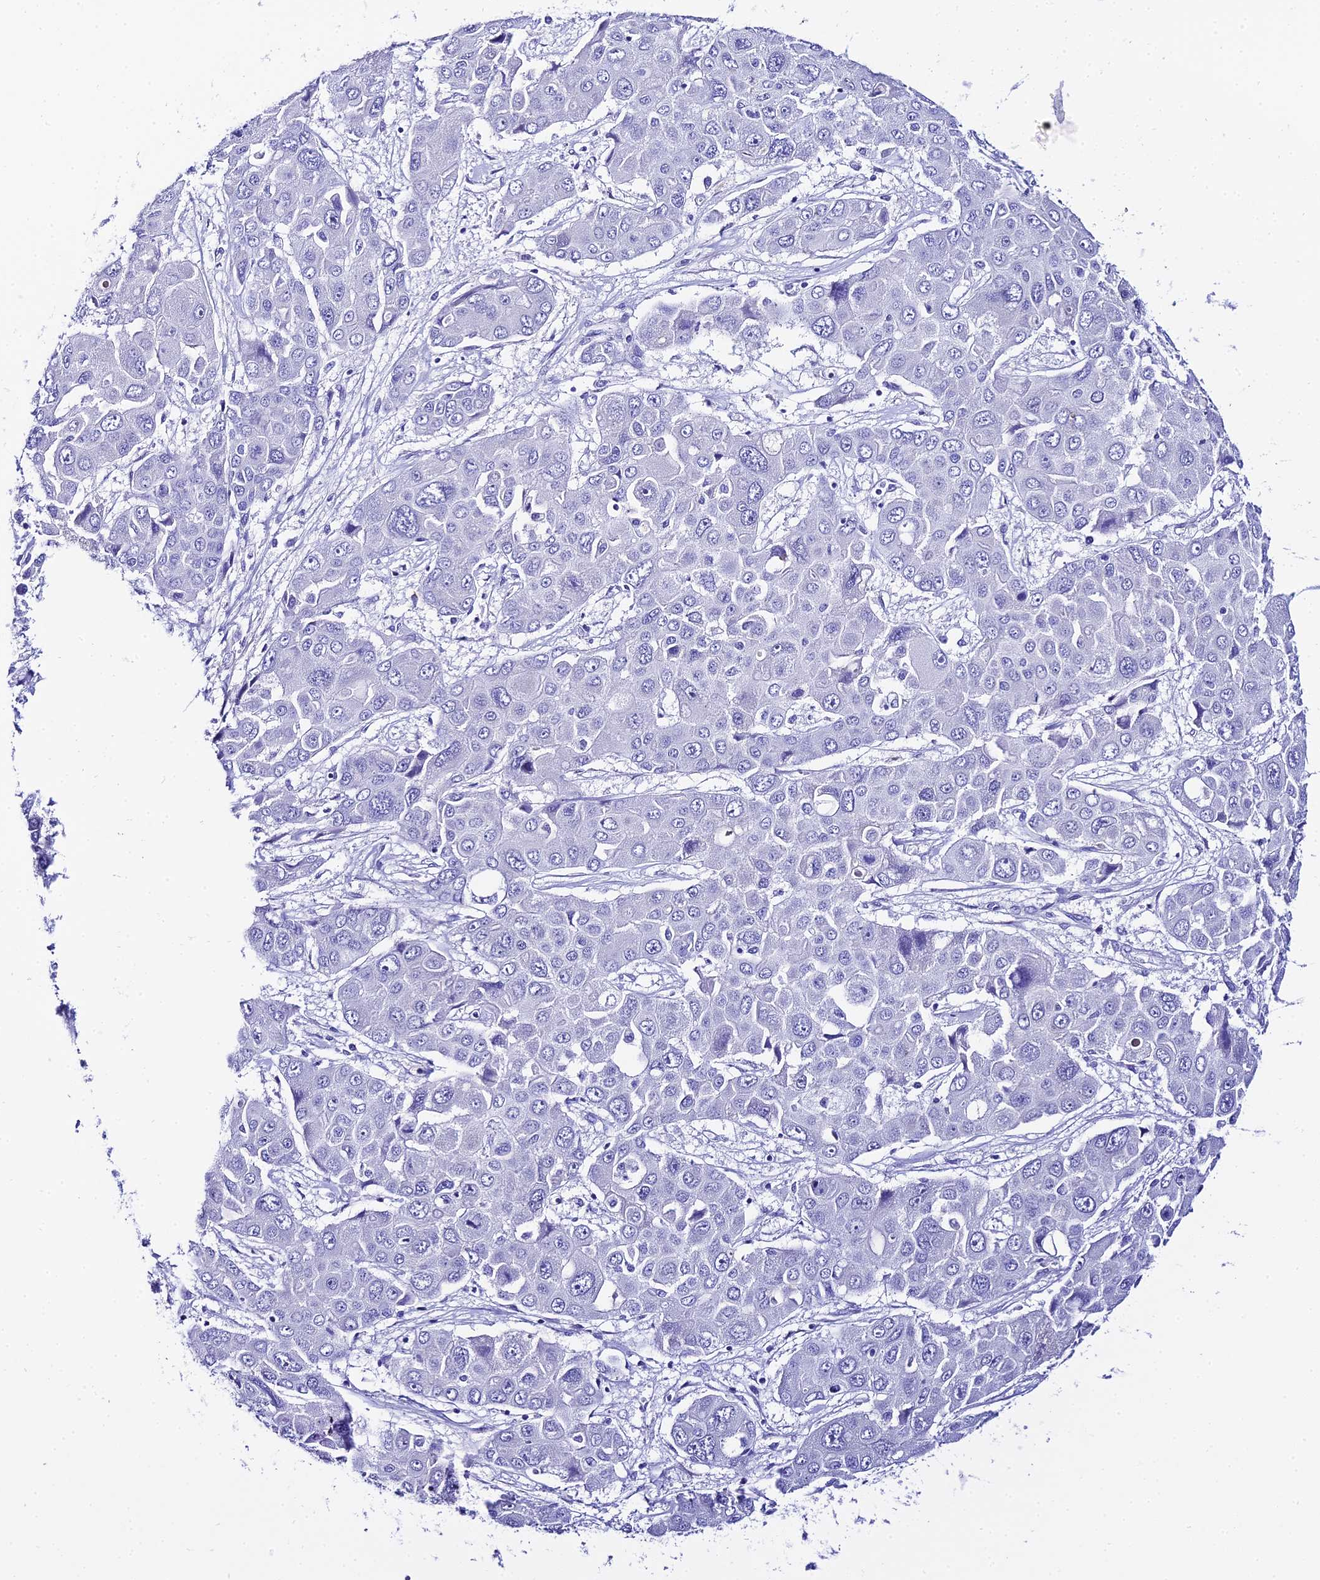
{"staining": {"intensity": "negative", "quantity": "none", "location": "none"}, "tissue": "liver cancer", "cell_type": "Tumor cells", "image_type": "cancer", "snomed": [{"axis": "morphology", "description": "Cholangiocarcinoma"}, {"axis": "topography", "description": "Liver"}], "caption": "Tumor cells show no significant staining in liver cholangiocarcinoma. Brightfield microscopy of IHC stained with DAB (brown) and hematoxylin (blue), captured at high magnification.", "gene": "TRMT44", "patient": {"sex": "male", "age": 67}}